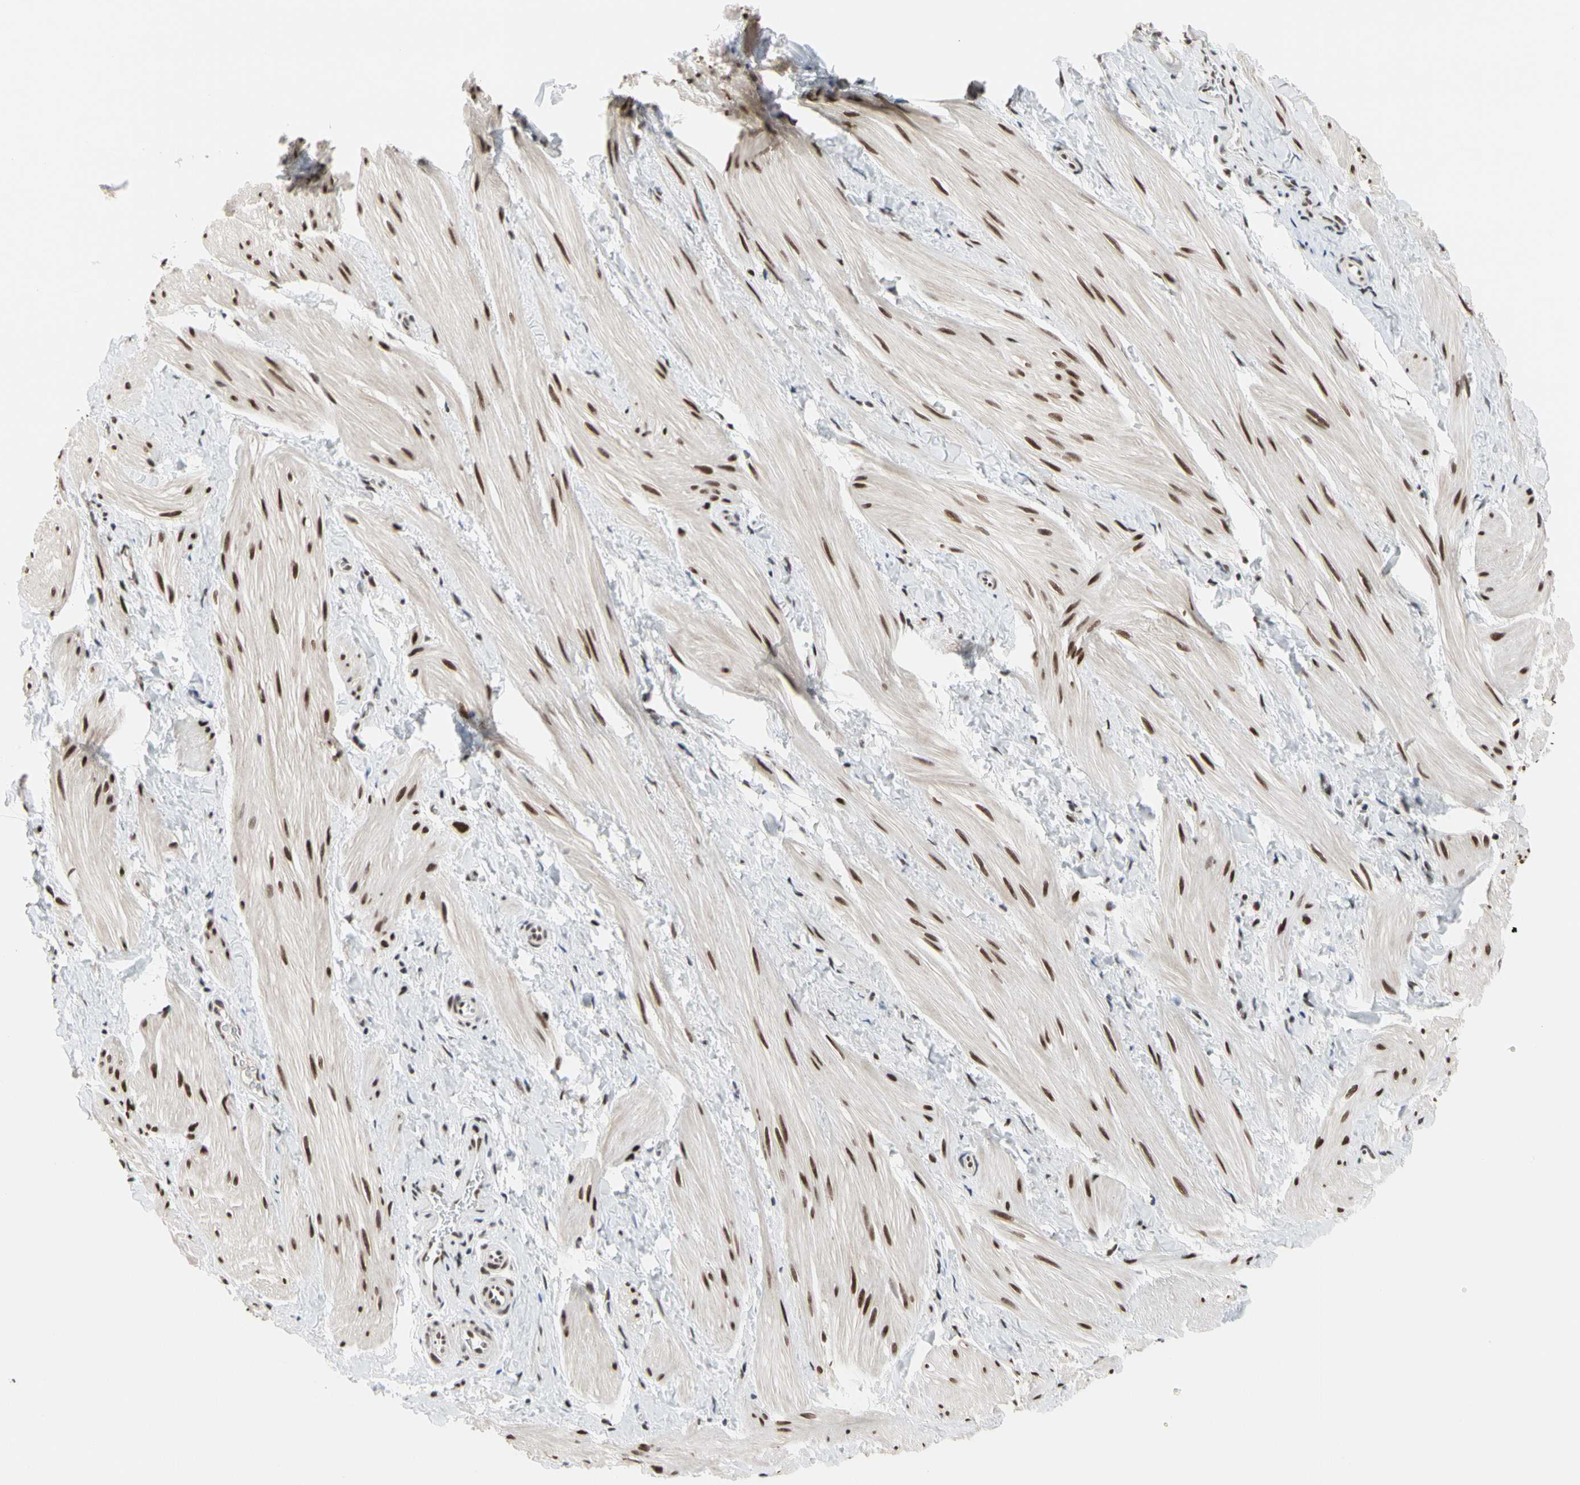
{"staining": {"intensity": "moderate", "quantity": "25%-75%", "location": "nuclear"}, "tissue": "smooth muscle", "cell_type": "Smooth muscle cells", "image_type": "normal", "snomed": [{"axis": "morphology", "description": "Normal tissue, NOS"}, {"axis": "topography", "description": "Smooth muscle"}], "caption": "Immunohistochemical staining of normal smooth muscle demonstrates moderate nuclear protein expression in approximately 25%-75% of smooth muscle cells.", "gene": "FAM98B", "patient": {"sex": "male", "age": 16}}